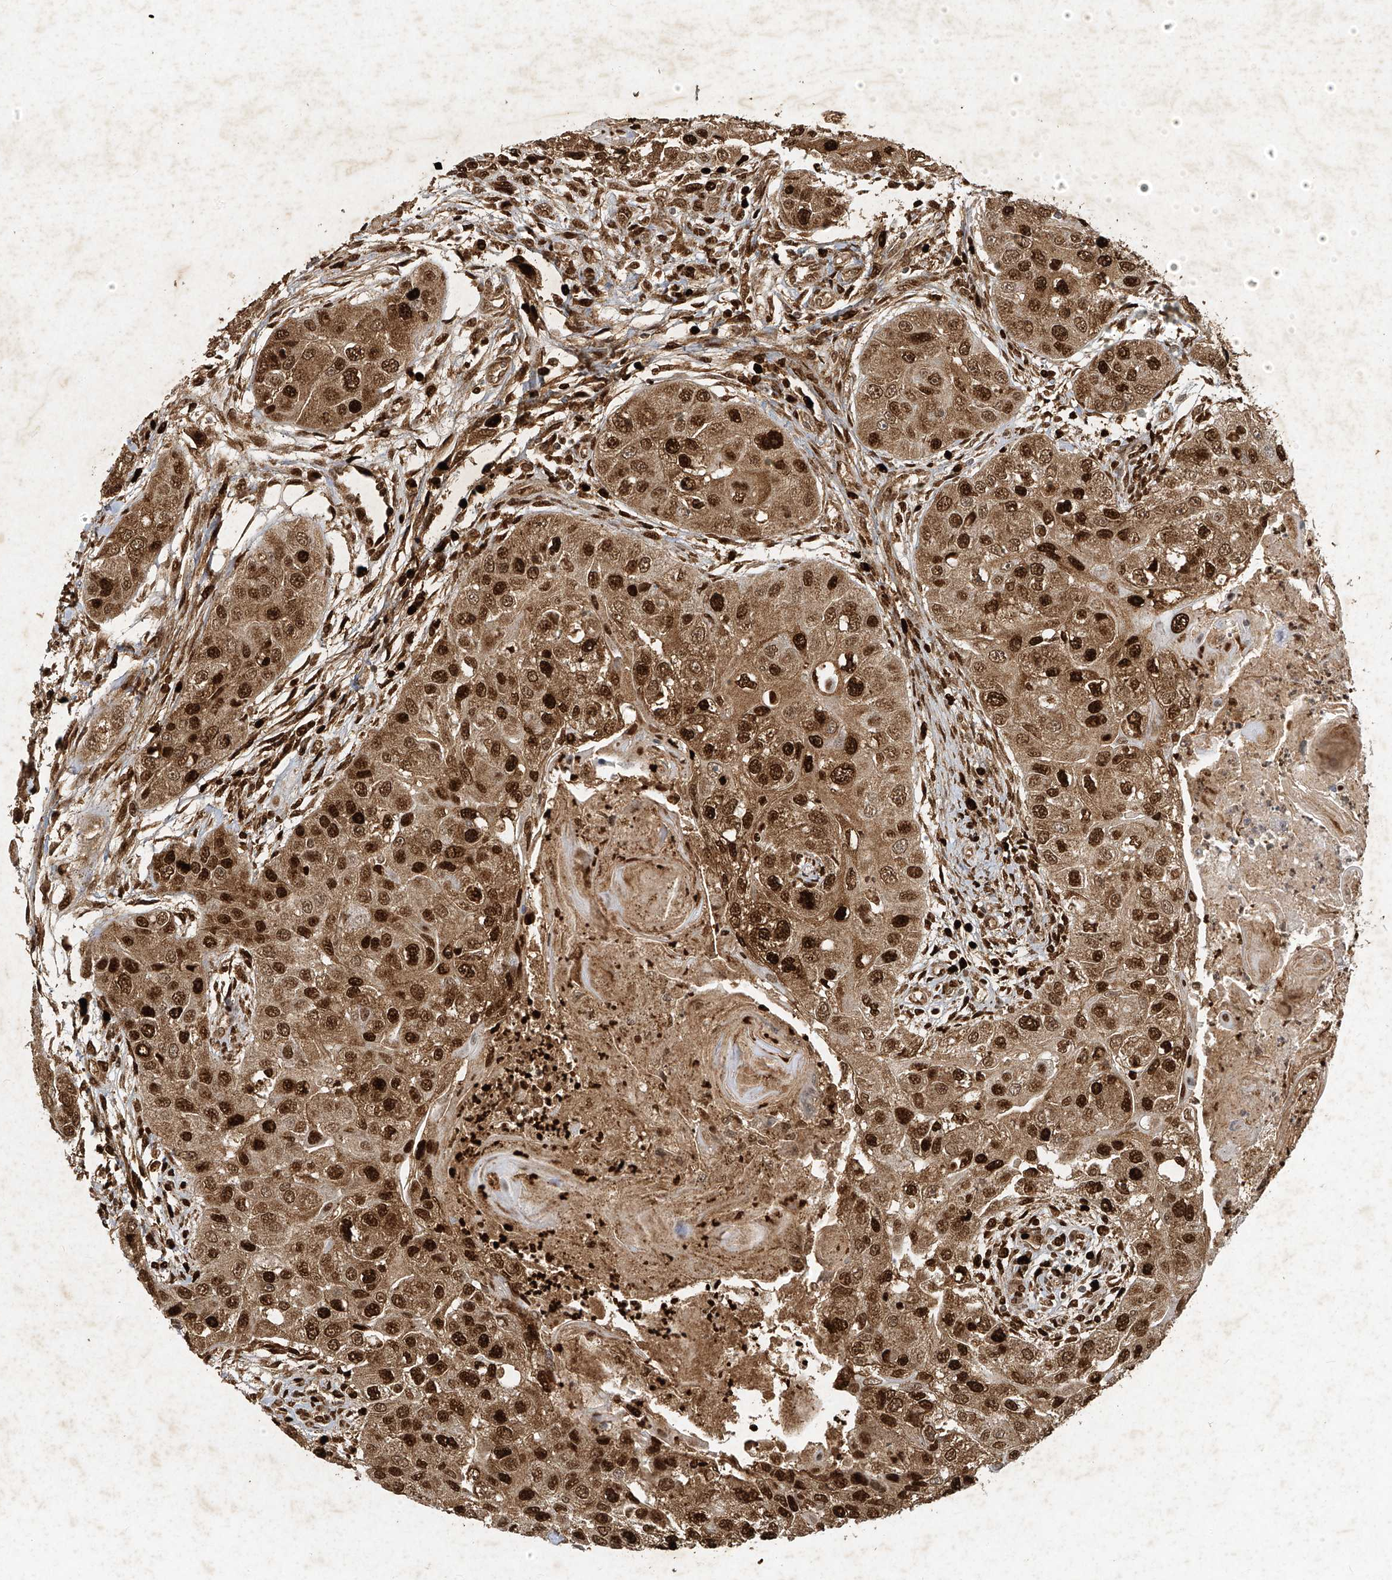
{"staining": {"intensity": "strong", "quantity": ">75%", "location": "cytoplasmic/membranous,nuclear"}, "tissue": "head and neck cancer", "cell_type": "Tumor cells", "image_type": "cancer", "snomed": [{"axis": "morphology", "description": "Normal tissue, NOS"}, {"axis": "morphology", "description": "Squamous cell carcinoma, NOS"}, {"axis": "topography", "description": "Skeletal muscle"}, {"axis": "topography", "description": "Head-Neck"}], "caption": "Tumor cells demonstrate high levels of strong cytoplasmic/membranous and nuclear positivity in about >75% of cells in human head and neck cancer (squamous cell carcinoma). (IHC, brightfield microscopy, high magnification).", "gene": "ATRIP", "patient": {"sex": "male", "age": 51}}